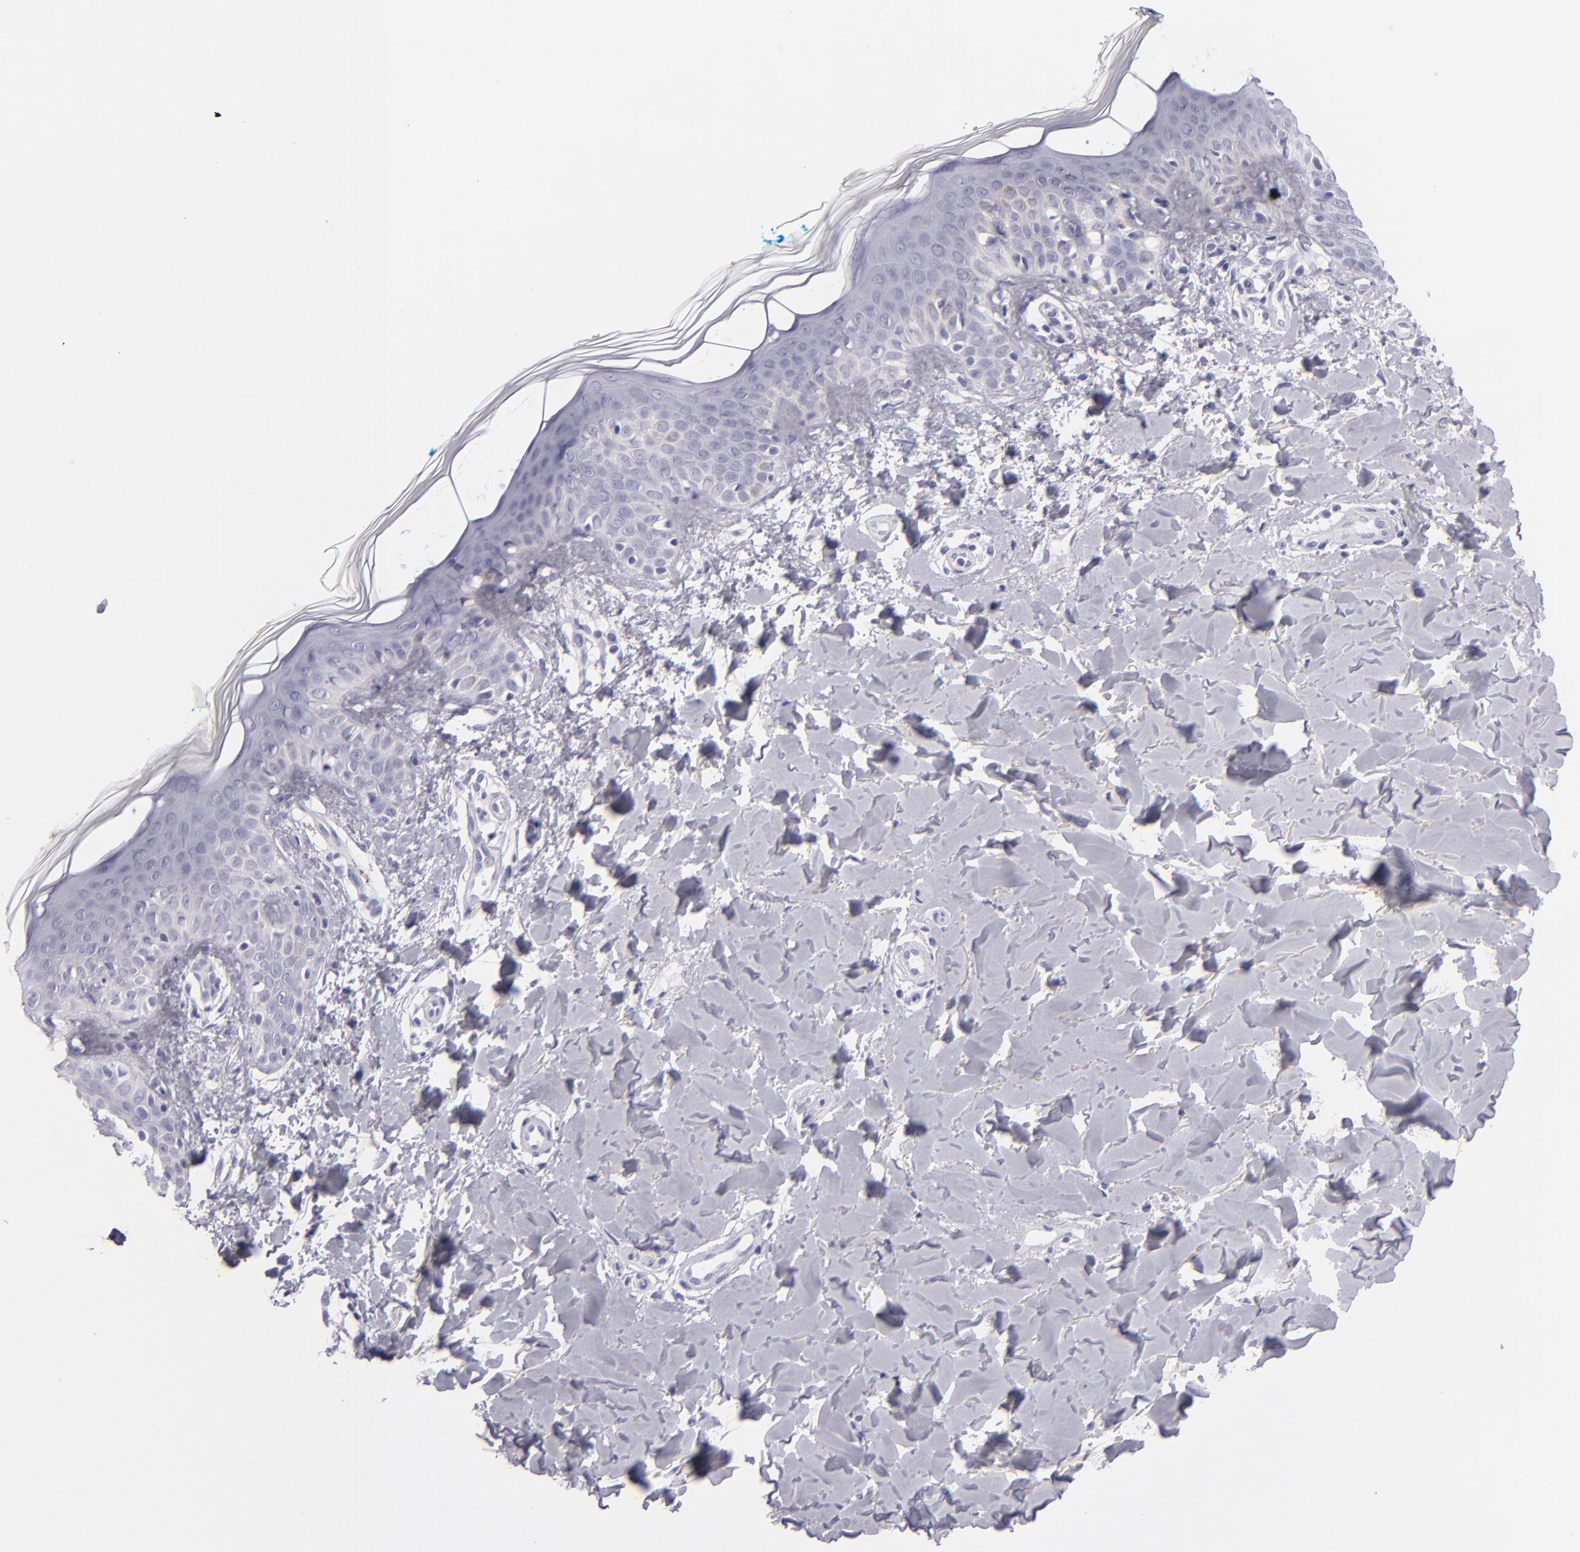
{"staining": {"intensity": "negative", "quantity": "none", "location": "none"}, "tissue": "skin", "cell_type": "Fibroblasts", "image_type": "normal", "snomed": [{"axis": "morphology", "description": "Normal tissue, NOS"}, {"axis": "topography", "description": "Skin"}], "caption": "Fibroblasts are negative for protein expression in benign human skin.", "gene": "VIL1", "patient": {"sex": "male", "age": 32}}